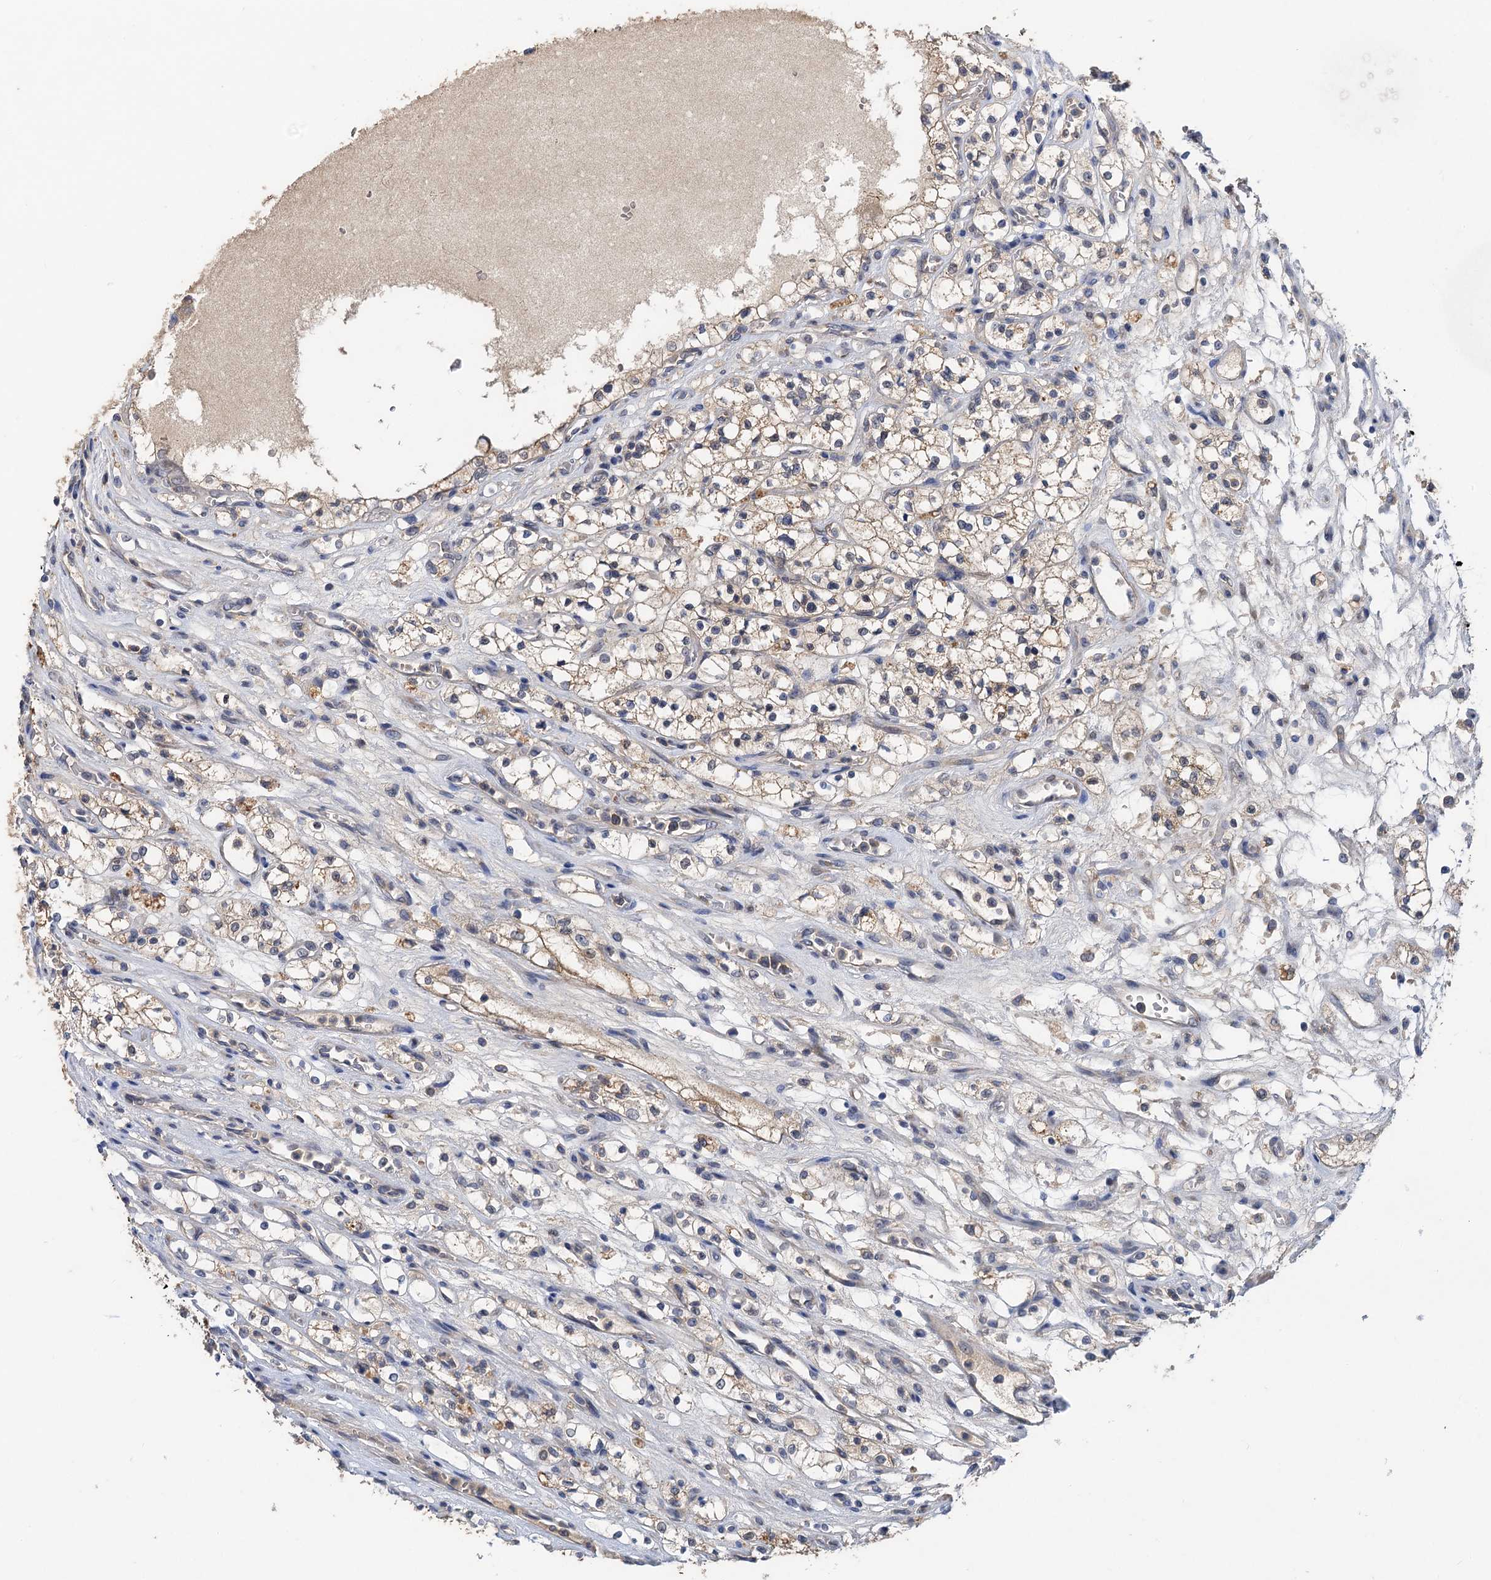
{"staining": {"intensity": "weak", "quantity": "<25%", "location": "cytoplasmic/membranous"}, "tissue": "renal cancer", "cell_type": "Tumor cells", "image_type": "cancer", "snomed": [{"axis": "morphology", "description": "Adenocarcinoma, NOS"}, {"axis": "topography", "description": "Kidney"}], "caption": "DAB (3,3'-diaminobenzidine) immunohistochemical staining of human renal adenocarcinoma shows no significant positivity in tumor cells.", "gene": "TMEM39B", "patient": {"sex": "female", "age": 69}}